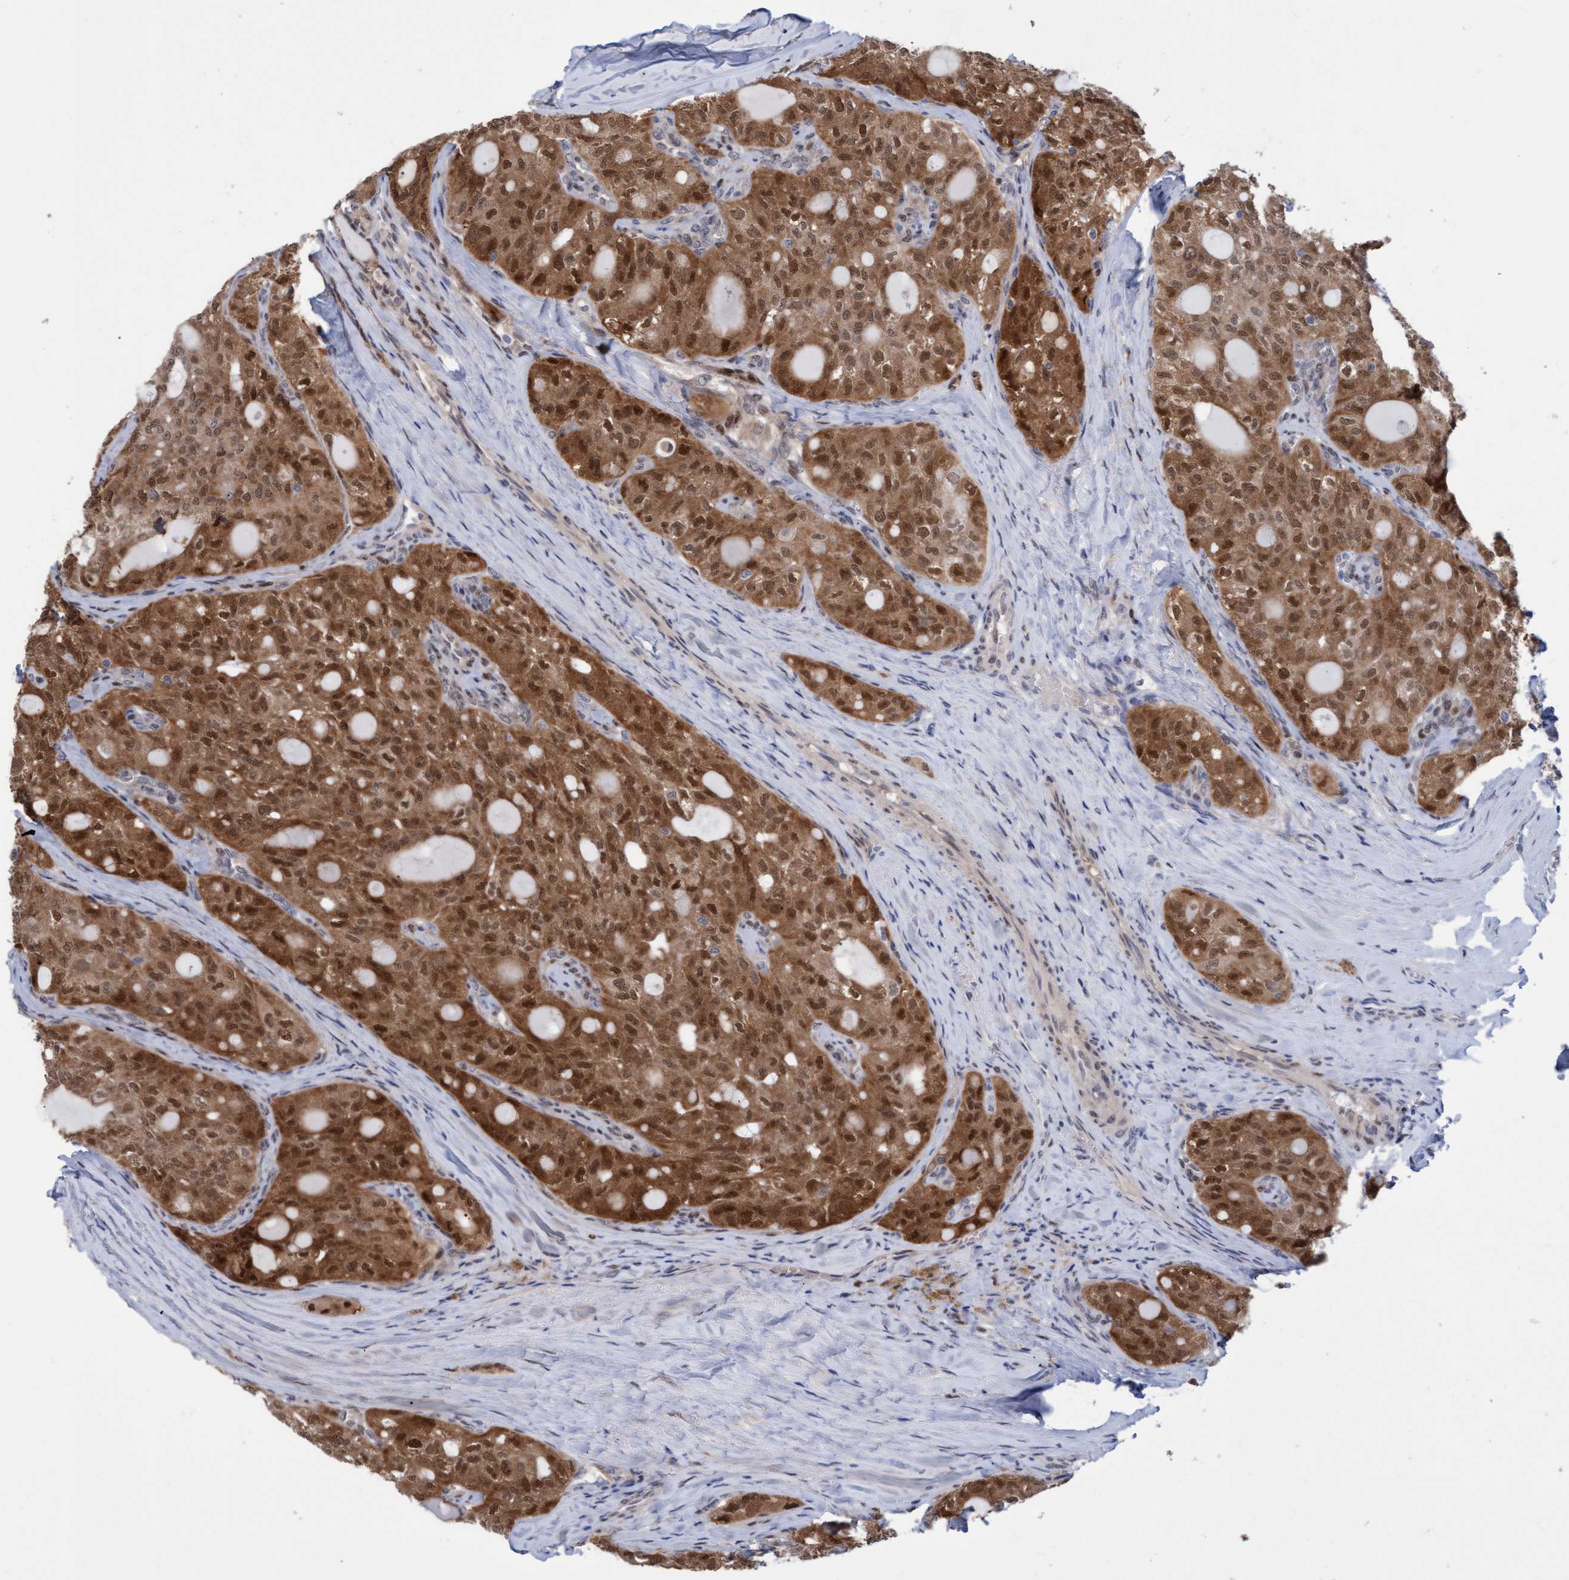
{"staining": {"intensity": "moderate", "quantity": ">75%", "location": "cytoplasmic/membranous,nuclear"}, "tissue": "thyroid cancer", "cell_type": "Tumor cells", "image_type": "cancer", "snomed": [{"axis": "morphology", "description": "Follicular adenoma carcinoma, NOS"}, {"axis": "topography", "description": "Thyroid gland"}], "caption": "Thyroid follicular adenoma carcinoma stained for a protein (brown) displays moderate cytoplasmic/membranous and nuclear positive positivity in about >75% of tumor cells.", "gene": "PINX1", "patient": {"sex": "male", "age": 75}}